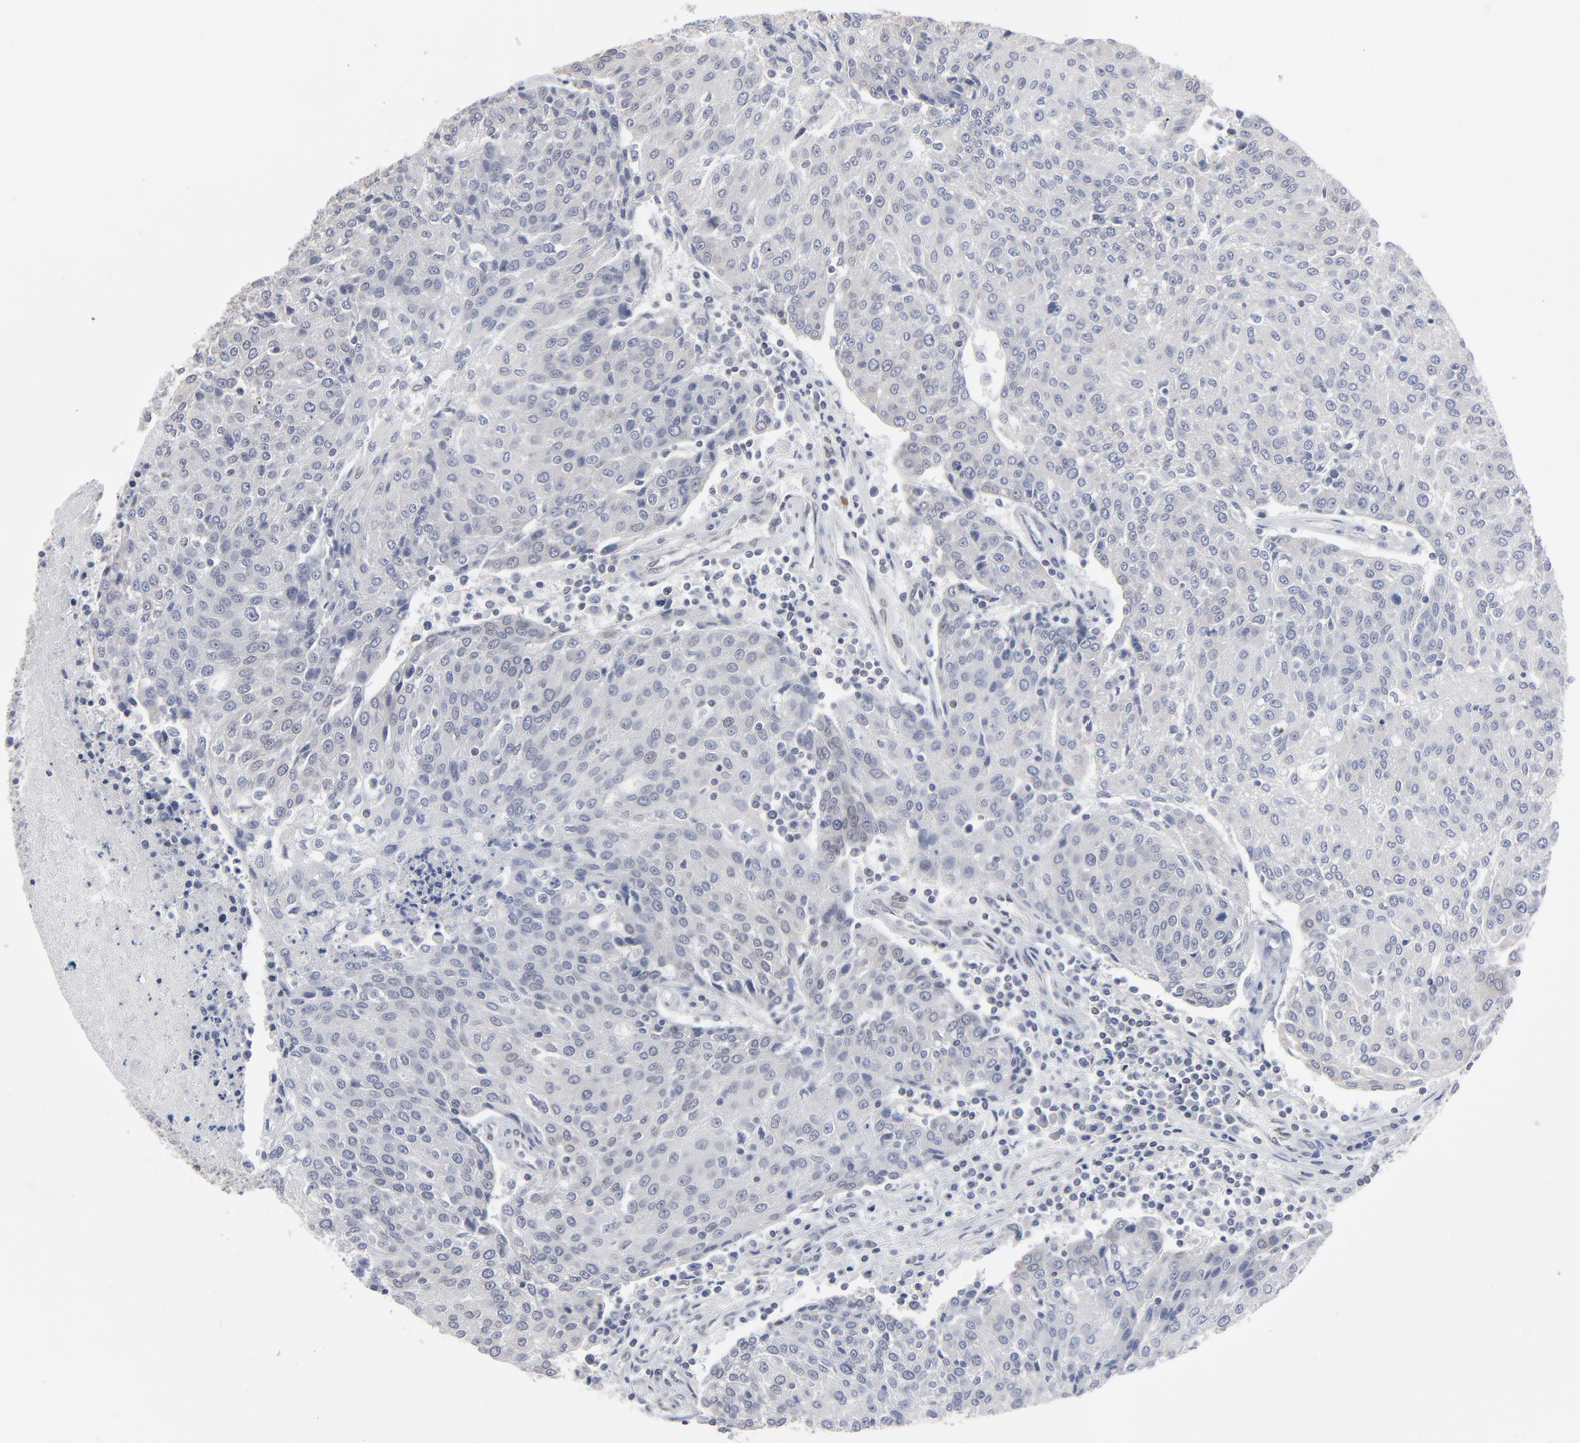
{"staining": {"intensity": "negative", "quantity": "none", "location": "none"}, "tissue": "urothelial cancer", "cell_type": "Tumor cells", "image_type": "cancer", "snomed": [{"axis": "morphology", "description": "Urothelial carcinoma, High grade"}, {"axis": "topography", "description": "Urinary bladder"}], "caption": "A high-resolution histopathology image shows IHC staining of urothelial carcinoma (high-grade), which displays no significant staining in tumor cells.", "gene": "SYNE2", "patient": {"sex": "female", "age": 85}}